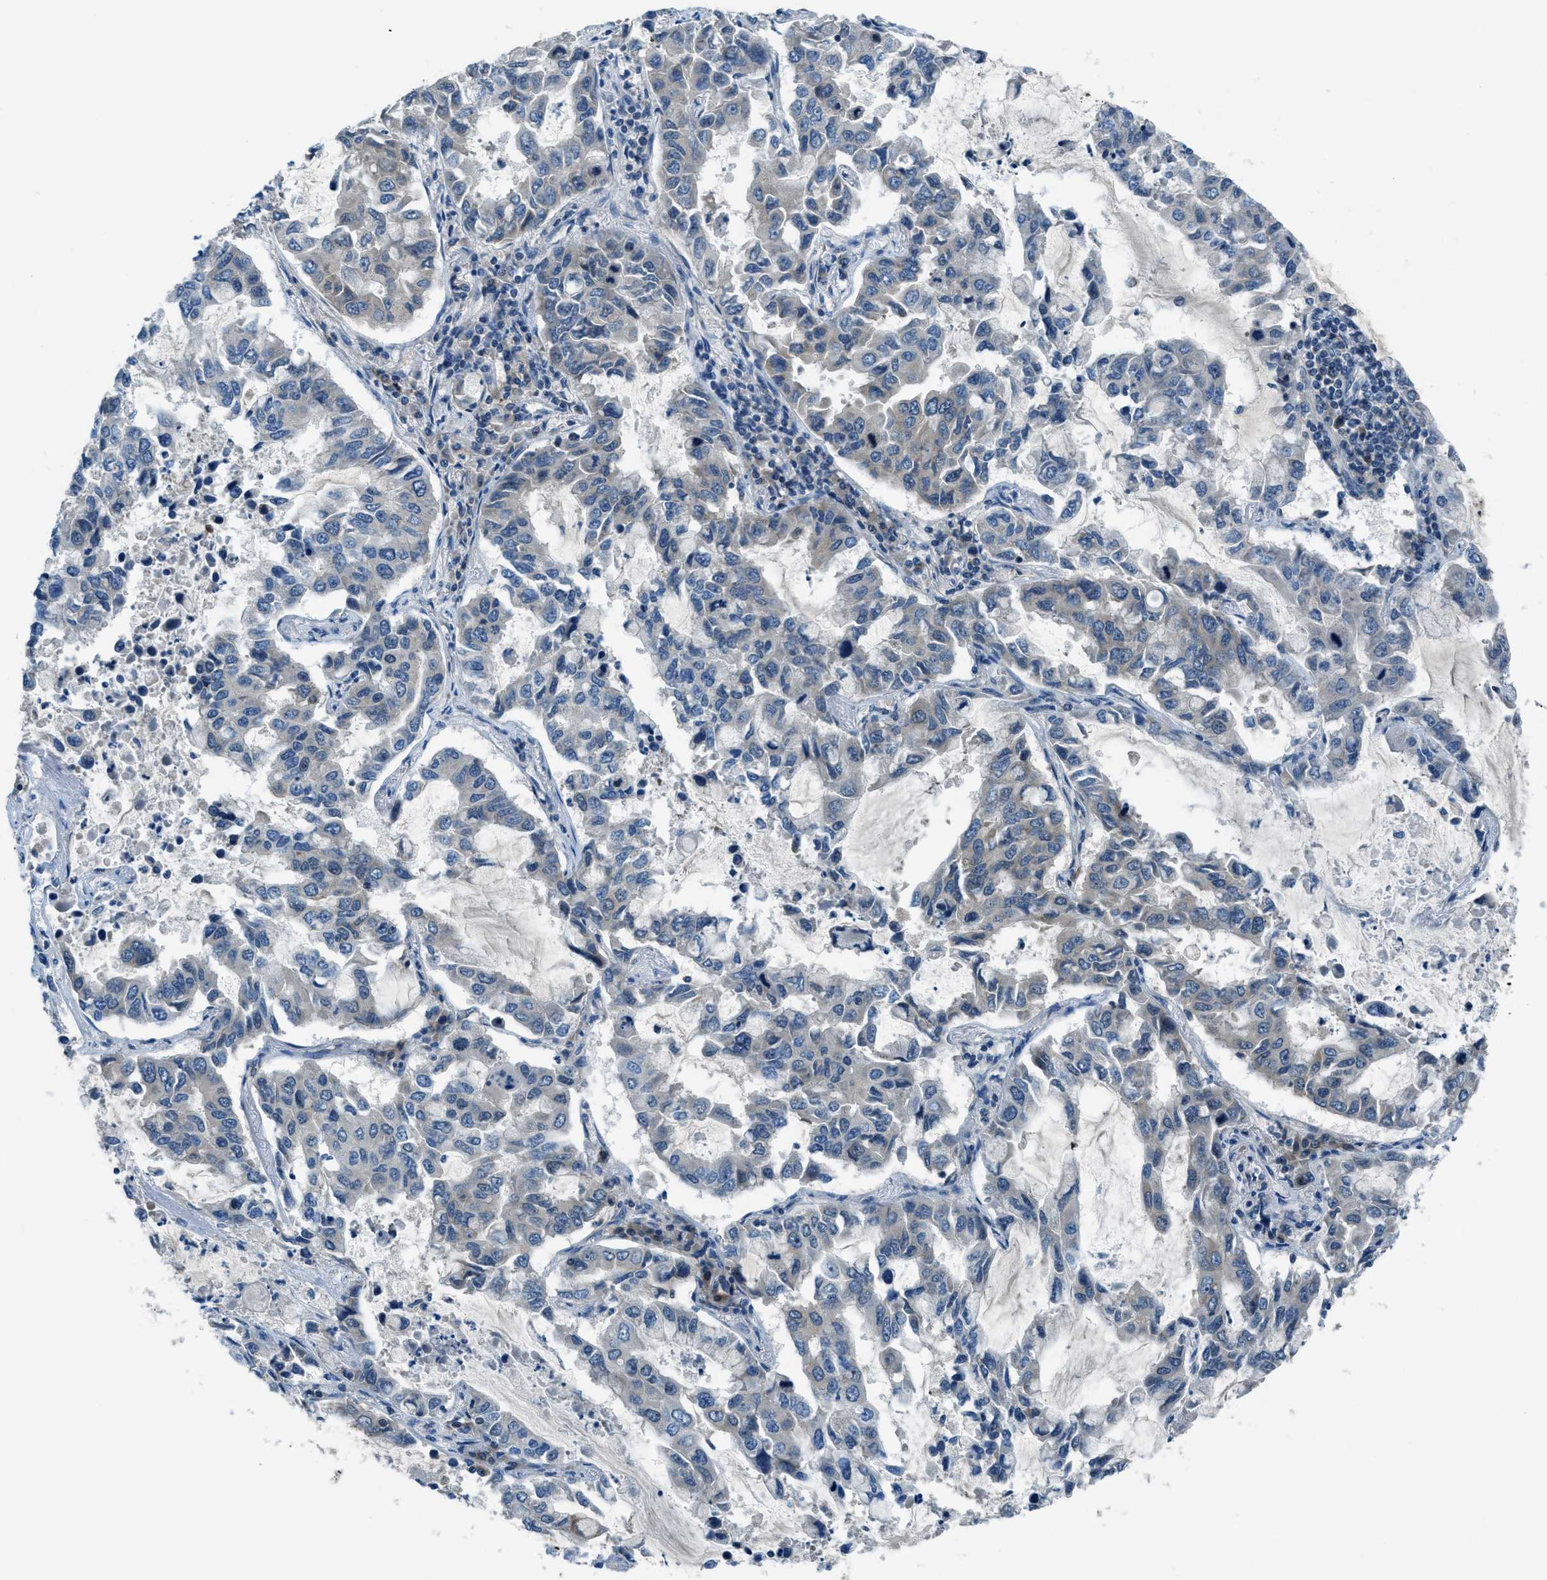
{"staining": {"intensity": "negative", "quantity": "none", "location": "none"}, "tissue": "lung cancer", "cell_type": "Tumor cells", "image_type": "cancer", "snomed": [{"axis": "morphology", "description": "Adenocarcinoma, NOS"}, {"axis": "topography", "description": "Lung"}], "caption": "Protein analysis of lung cancer exhibits no significant positivity in tumor cells. Nuclei are stained in blue.", "gene": "ARFGAP2", "patient": {"sex": "male", "age": 64}}